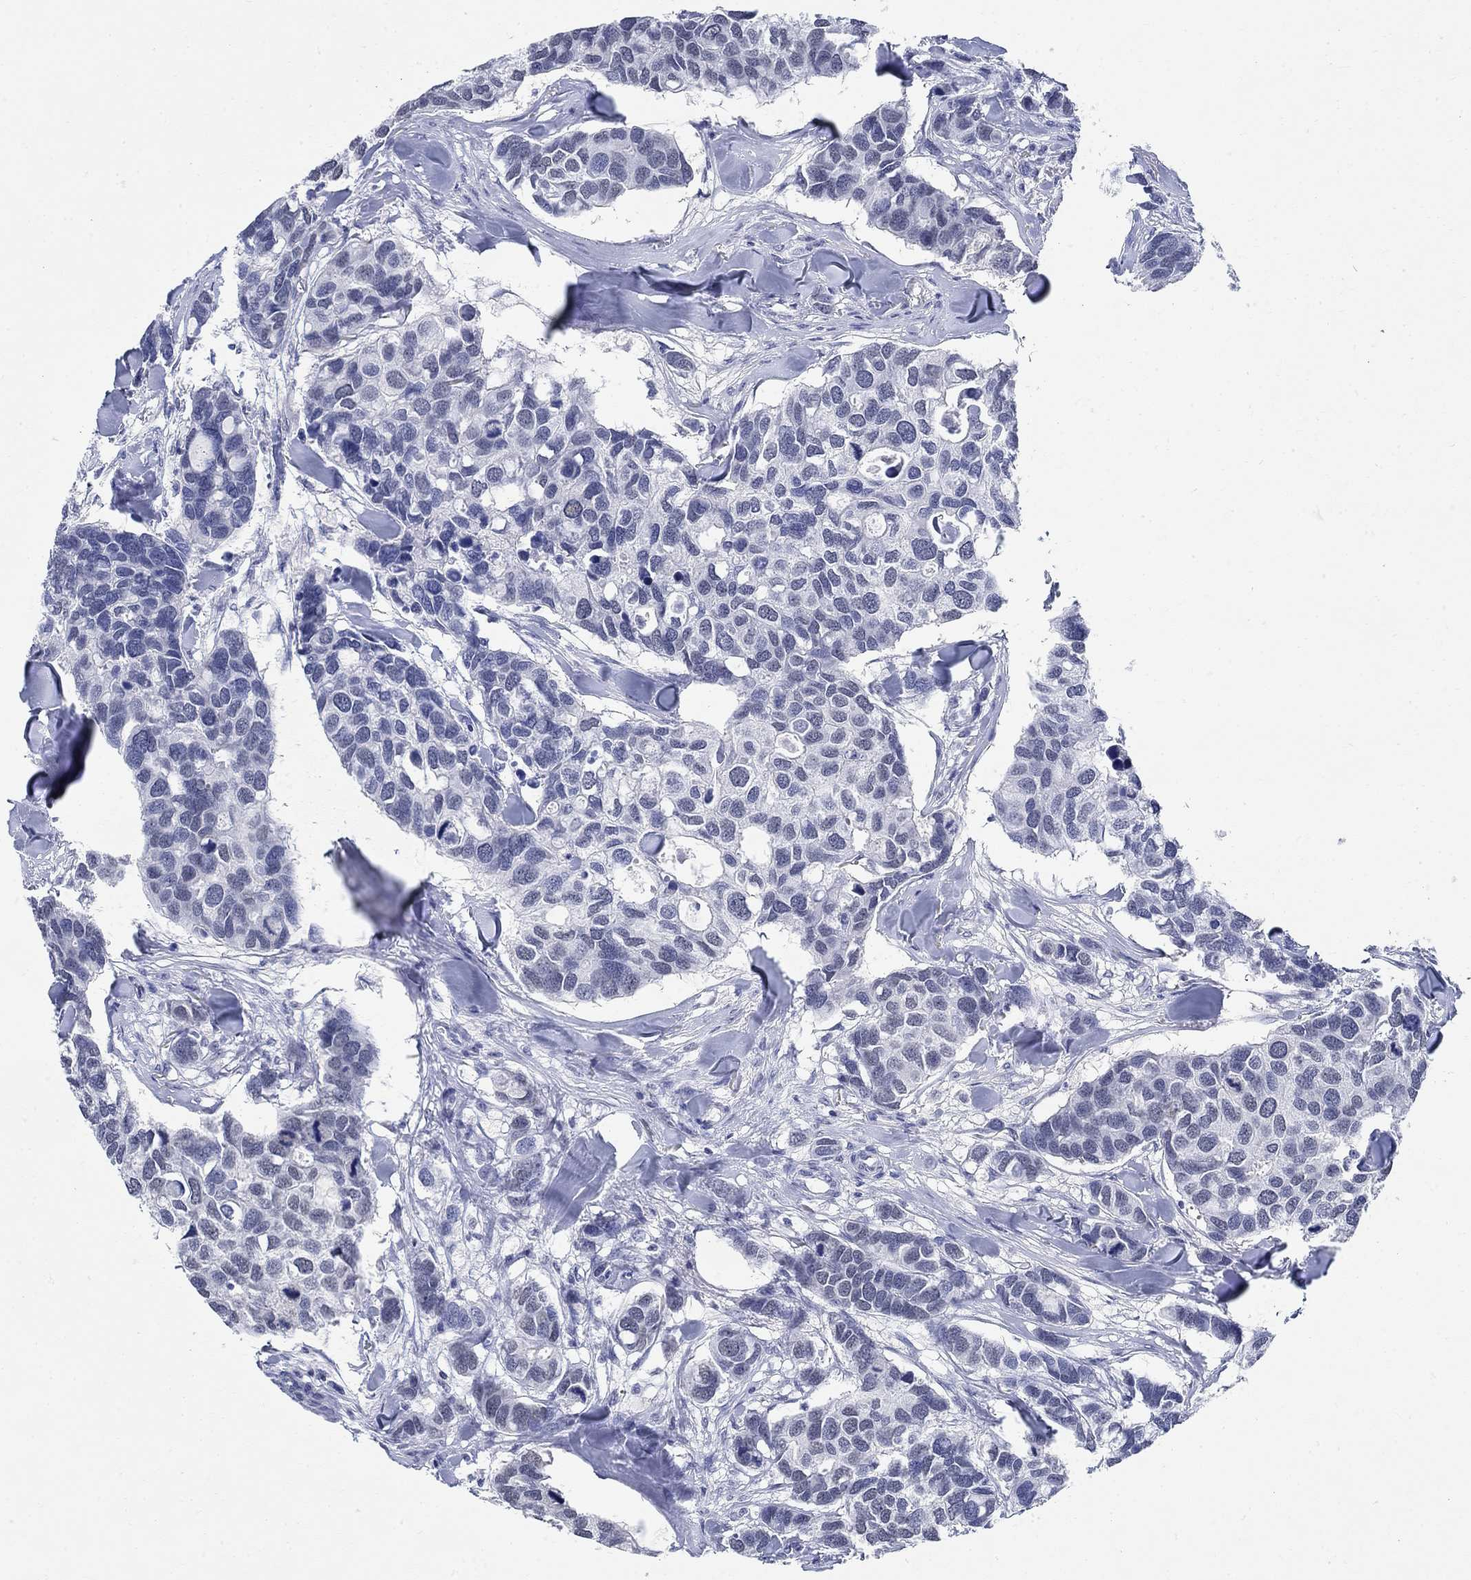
{"staining": {"intensity": "negative", "quantity": "none", "location": "none"}, "tissue": "breast cancer", "cell_type": "Tumor cells", "image_type": "cancer", "snomed": [{"axis": "morphology", "description": "Duct carcinoma"}, {"axis": "topography", "description": "Breast"}], "caption": "The photomicrograph demonstrates no staining of tumor cells in breast cancer (infiltrating ductal carcinoma). The staining was performed using DAB (3,3'-diaminobenzidine) to visualize the protein expression in brown, while the nuclei were stained in blue with hematoxylin (Magnification: 20x).", "gene": "ANKS1B", "patient": {"sex": "female", "age": 83}}